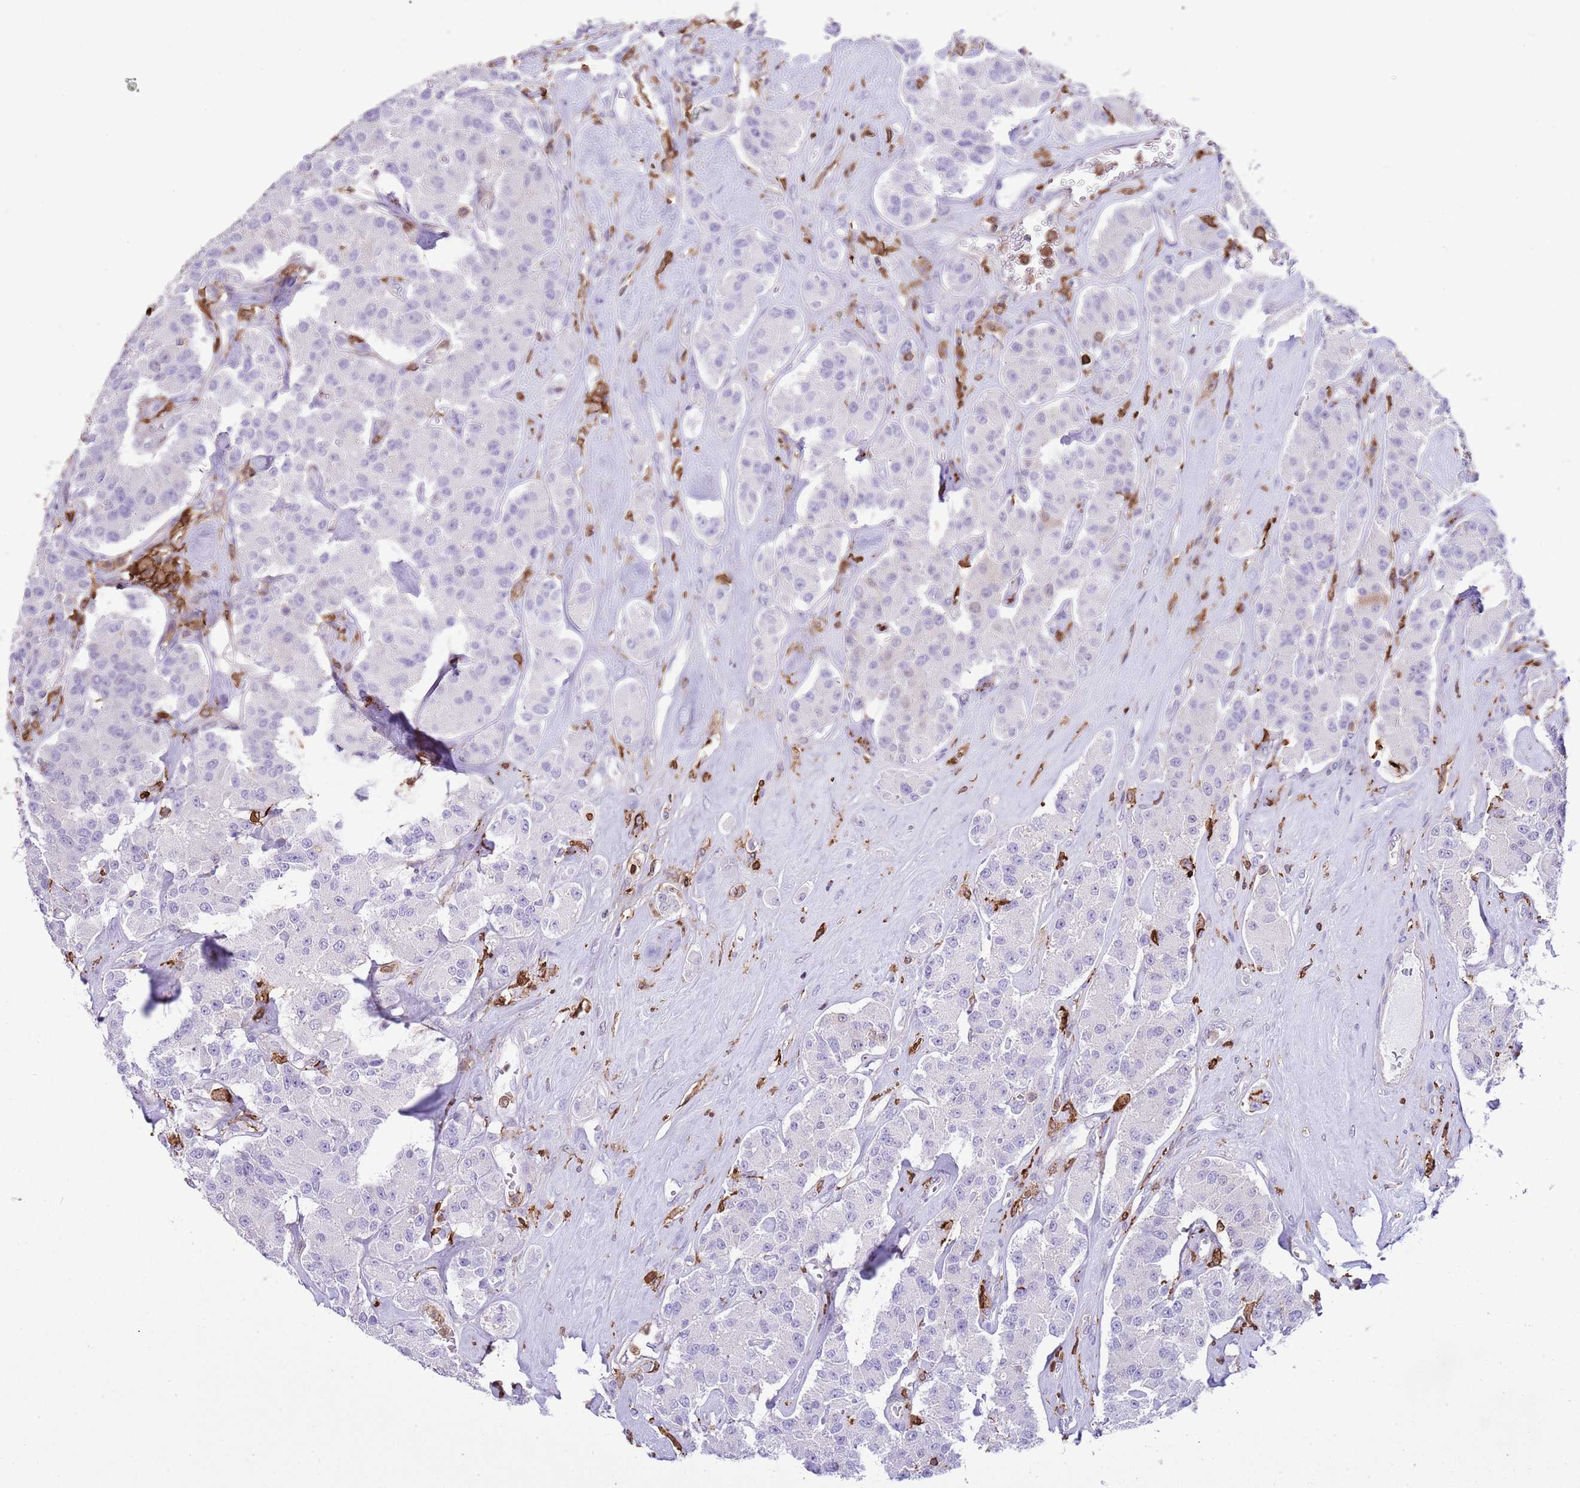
{"staining": {"intensity": "negative", "quantity": "none", "location": "none"}, "tissue": "carcinoid", "cell_type": "Tumor cells", "image_type": "cancer", "snomed": [{"axis": "morphology", "description": "Carcinoid, malignant, NOS"}, {"axis": "topography", "description": "Pancreas"}], "caption": "This is an immunohistochemistry (IHC) photomicrograph of human carcinoid (malignant). There is no expression in tumor cells.", "gene": "EFHD2", "patient": {"sex": "male", "age": 41}}